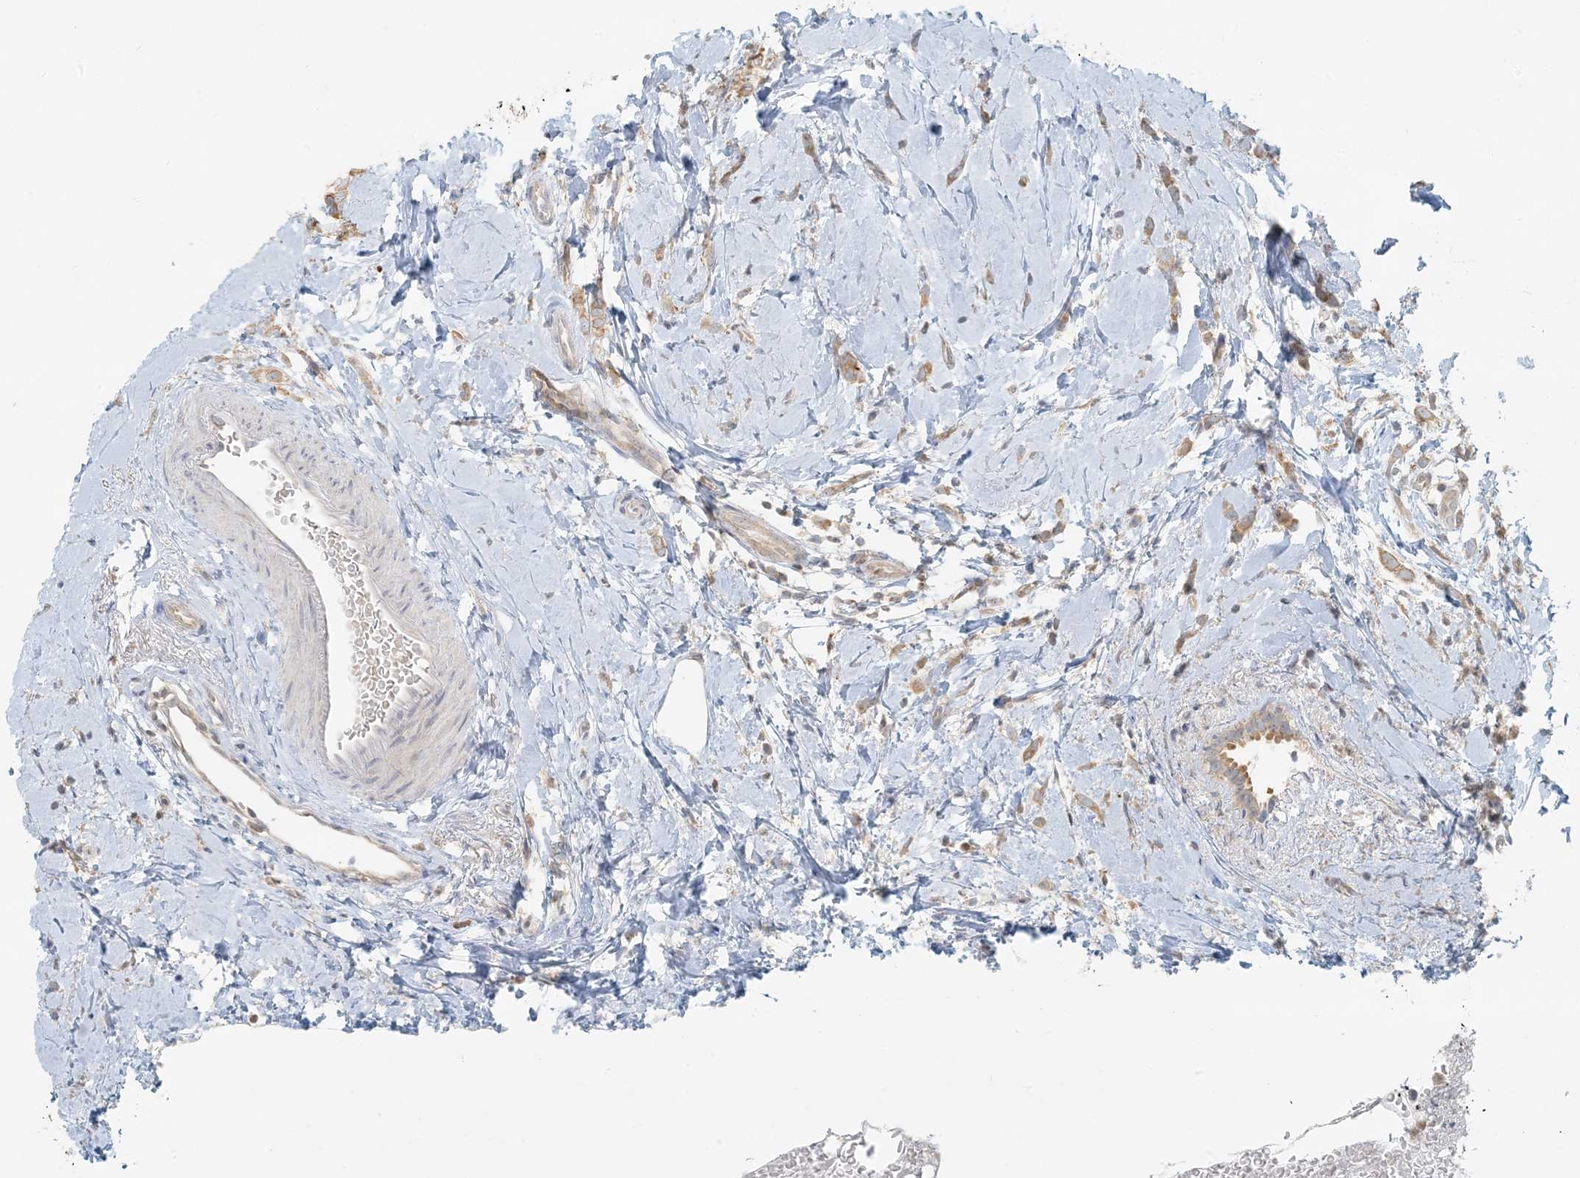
{"staining": {"intensity": "weak", "quantity": ">75%", "location": "cytoplasmic/membranous"}, "tissue": "breast cancer", "cell_type": "Tumor cells", "image_type": "cancer", "snomed": [{"axis": "morphology", "description": "Lobular carcinoma"}, {"axis": "topography", "description": "Breast"}], "caption": "Protein expression analysis of human breast lobular carcinoma reveals weak cytoplasmic/membranous expression in approximately >75% of tumor cells. The protein is stained brown, and the nuclei are stained in blue (DAB IHC with brightfield microscopy, high magnification).", "gene": "HACL1", "patient": {"sex": "female", "age": 47}}